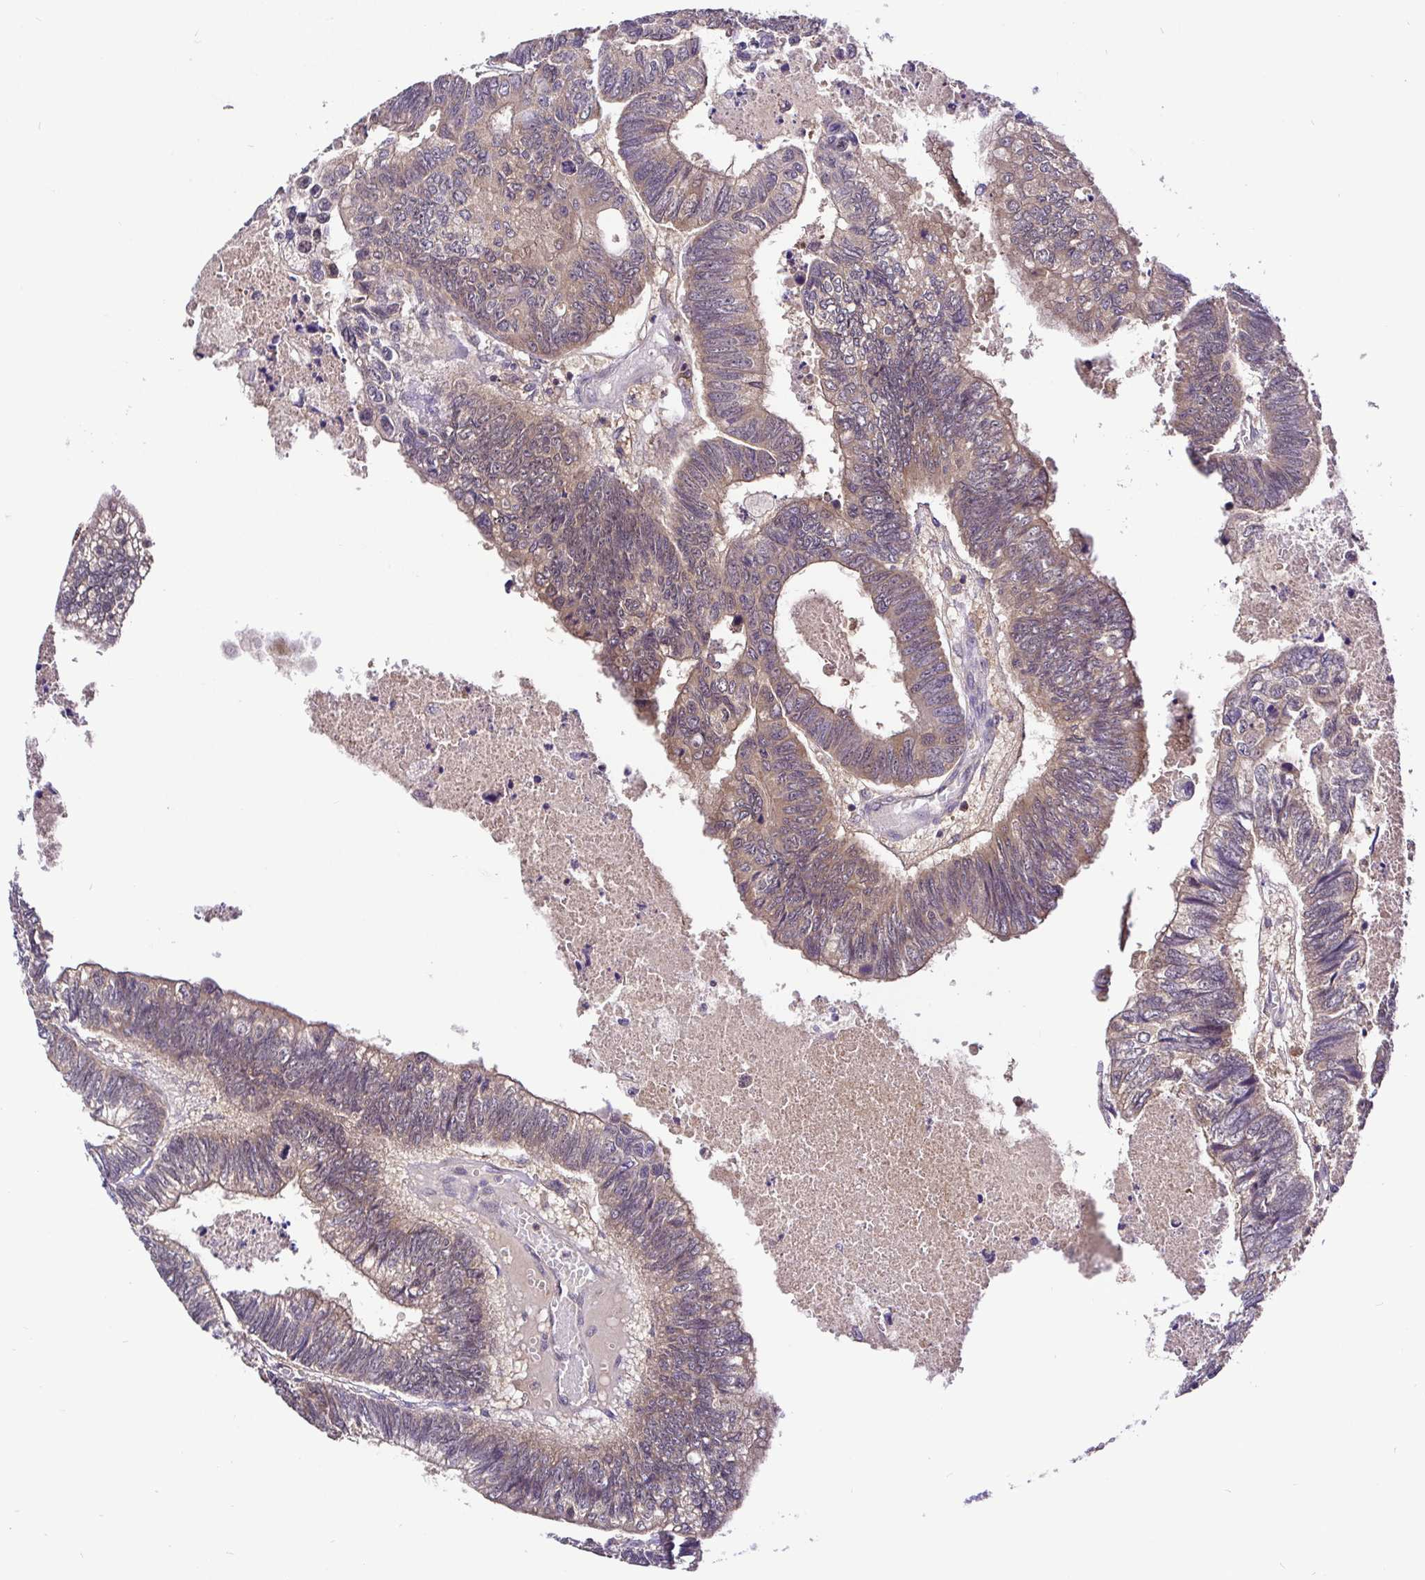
{"staining": {"intensity": "moderate", "quantity": "25%-75%", "location": "cytoplasmic/membranous"}, "tissue": "colorectal cancer", "cell_type": "Tumor cells", "image_type": "cancer", "snomed": [{"axis": "morphology", "description": "Adenocarcinoma, NOS"}, {"axis": "topography", "description": "Colon"}], "caption": "Protein expression analysis of colorectal cancer (adenocarcinoma) displays moderate cytoplasmic/membranous positivity in about 25%-75% of tumor cells.", "gene": "UBE2M", "patient": {"sex": "male", "age": 62}}